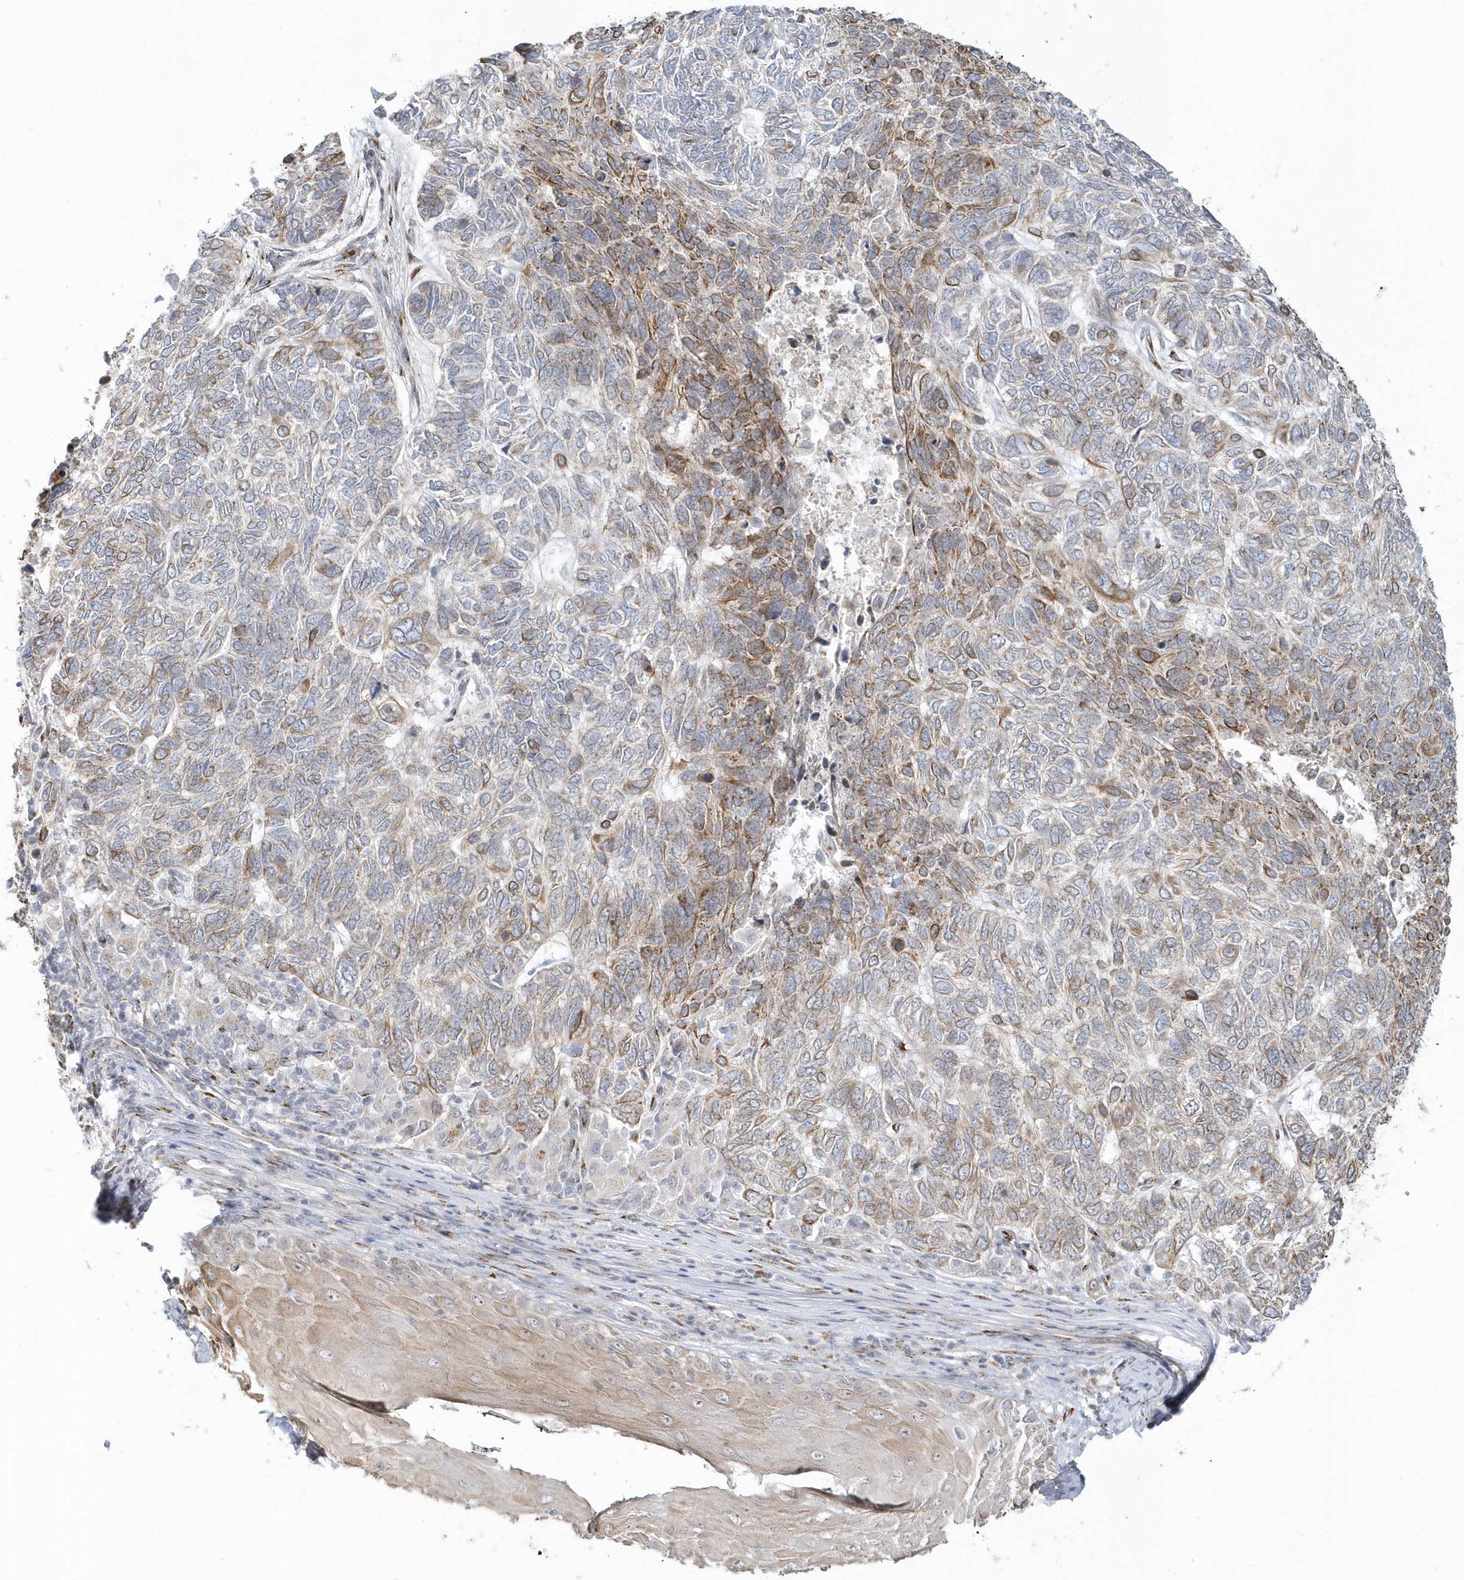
{"staining": {"intensity": "moderate", "quantity": "25%-75%", "location": "cytoplasmic/membranous"}, "tissue": "skin cancer", "cell_type": "Tumor cells", "image_type": "cancer", "snomed": [{"axis": "morphology", "description": "Basal cell carcinoma"}, {"axis": "topography", "description": "Skin"}], "caption": "A brown stain shows moderate cytoplasmic/membranous staining of a protein in human skin basal cell carcinoma tumor cells. (Brightfield microscopy of DAB IHC at high magnification).", "gene": "DHFR", "patient": {"sex": "female", "age": 65}}